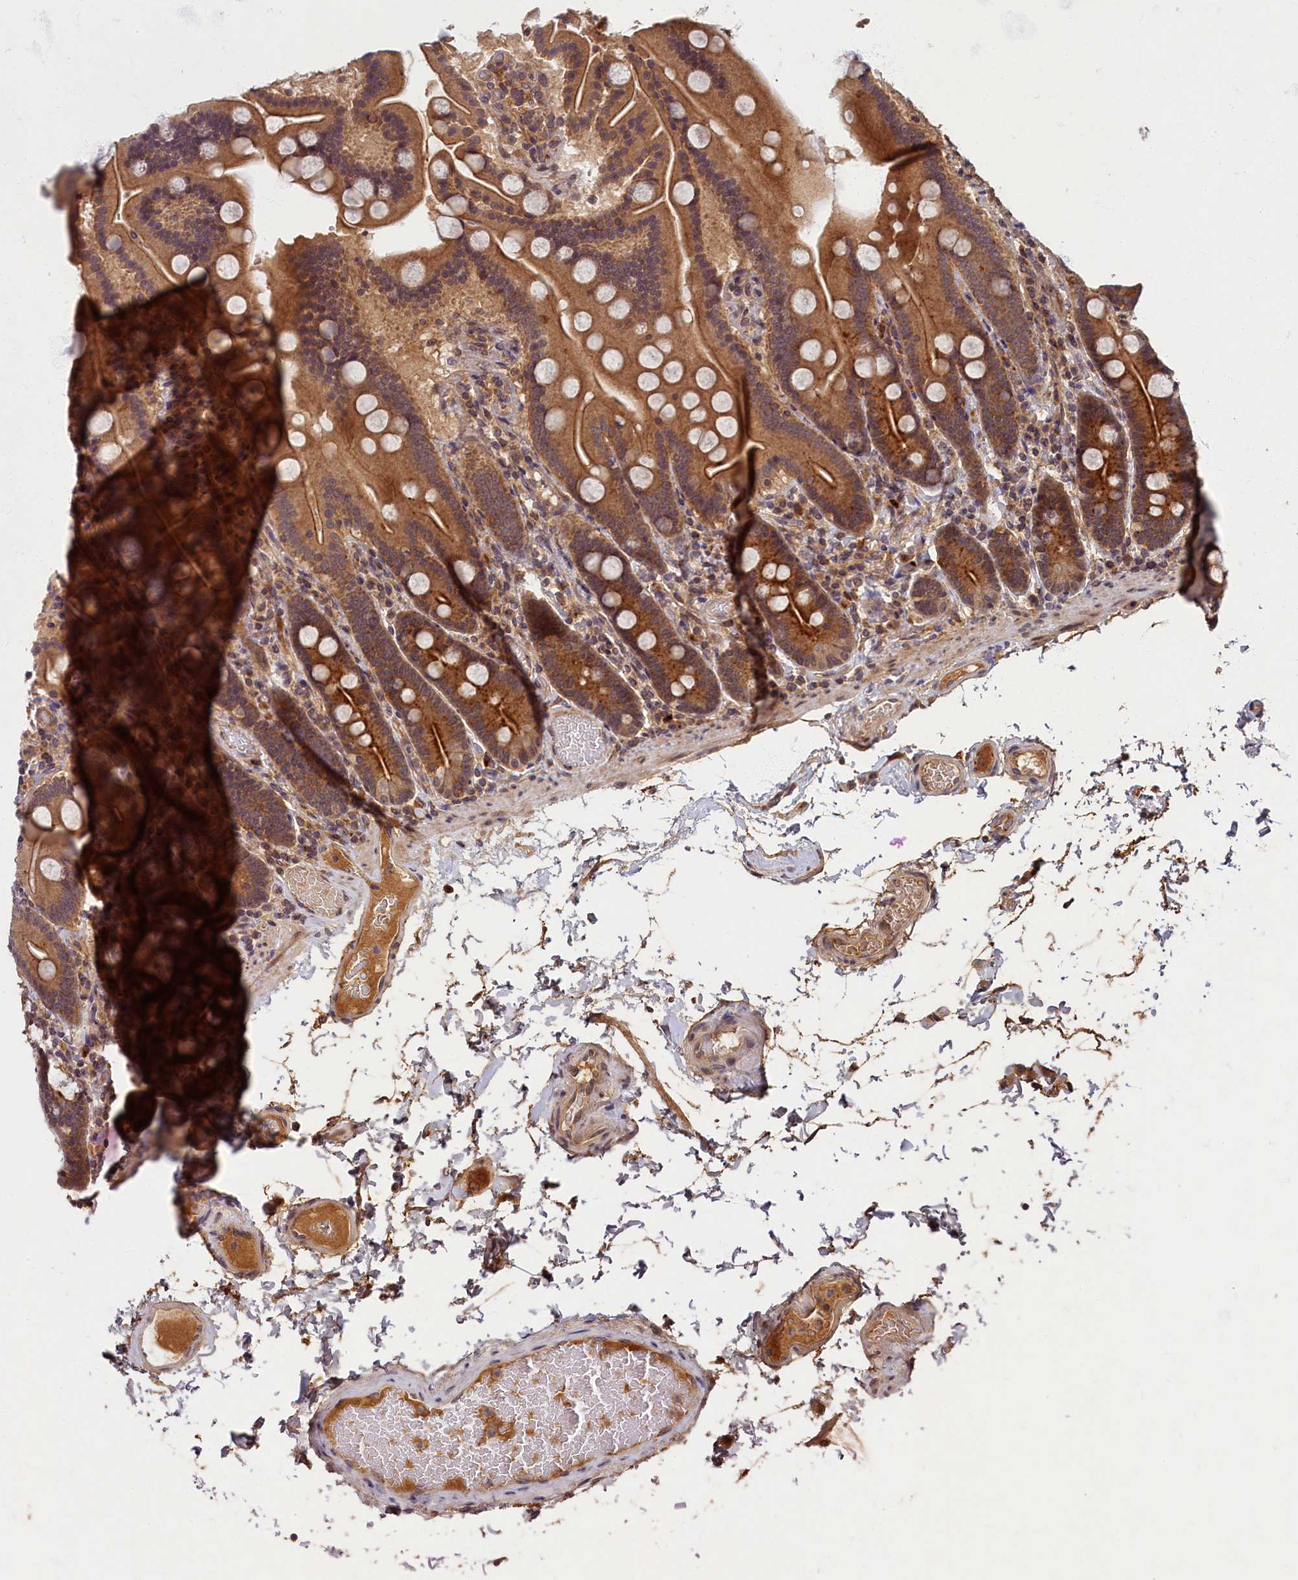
{"staining": {"intensity": "moderate", "quantity": ">75%", "location": "cytoplasmic/membranous"}, "tissue": "duodenum", "cell_type": "Glandular cells", "image_type": "normal", "snomed": [{"axis": "morphology", "description": "Normal tissue, NOS"}, {"axis": "topography", "description": "Duodenum"}], "caption": "A high-resolution micrograph shows immunohistochemistry (IHC) staining of normal duodenum, which displays moderate cytoplasmic/membranous positivity in approximately >75% of glandular cells.", "gene": "BICD1", "patient": {"sex": "male", "age": 55}}